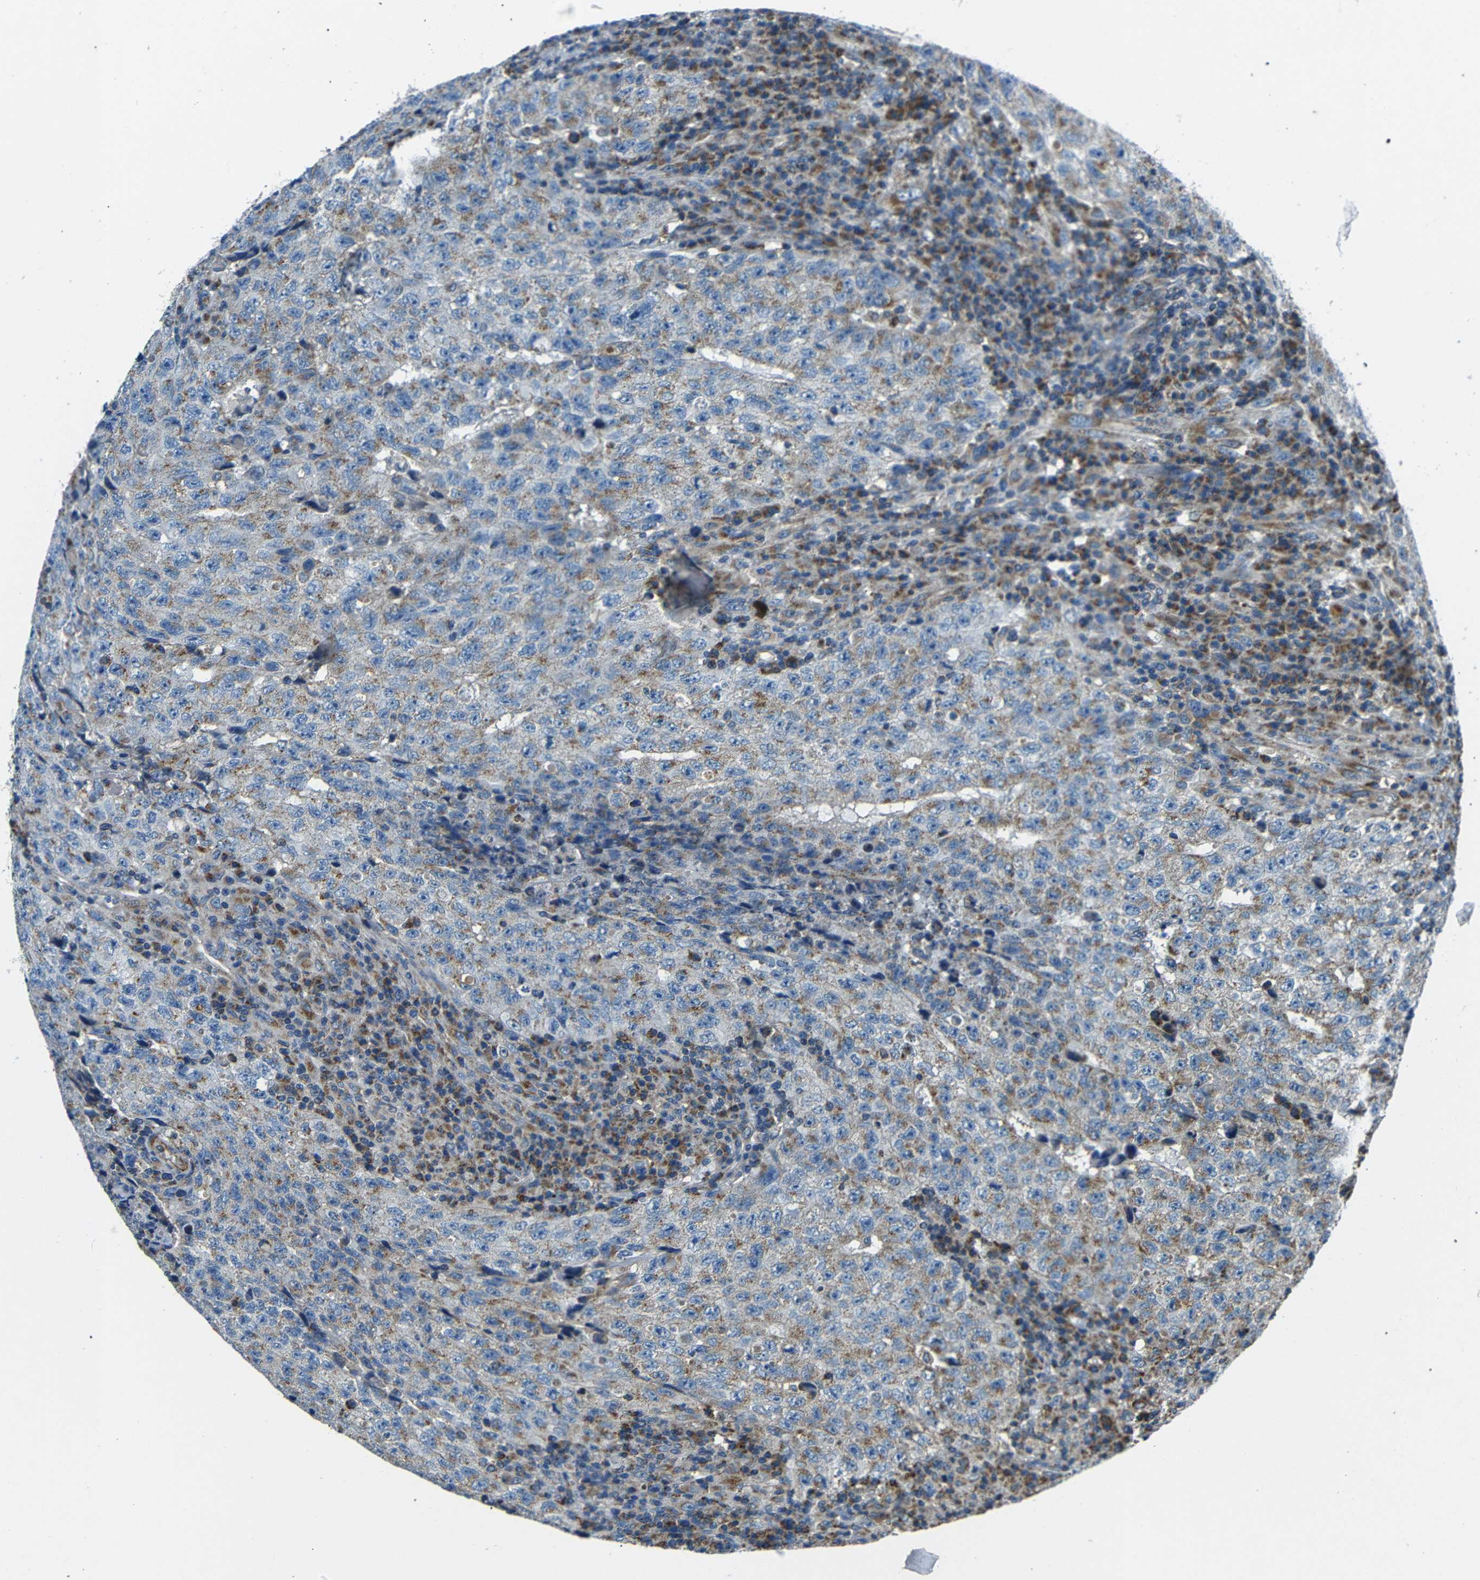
{"staining": {"intensity": "weak", "quantity": ">75%", "location": "cytoplasmic/membranous"}, "tissue": "testis cancer", "cell_type": "Tumor cells", "image_type": "cancer", "snomed": [{"axis": "morphology", "description": "Necrosis, NOS"}, {"axis": "morphology", "description": "Carcinoma, Embryonal, NOS"}, {"axis": "topography", "description": "Testis"}], "caption": "A micrograph showing weak cytoplasmic/membranous staining in about >75% of tumor cells in embryonal carcinoma (testis), as visualized by brown immunohistochemical staining.", "gene": "NETO2", "patient": {"sex": "male", "age": 19}}